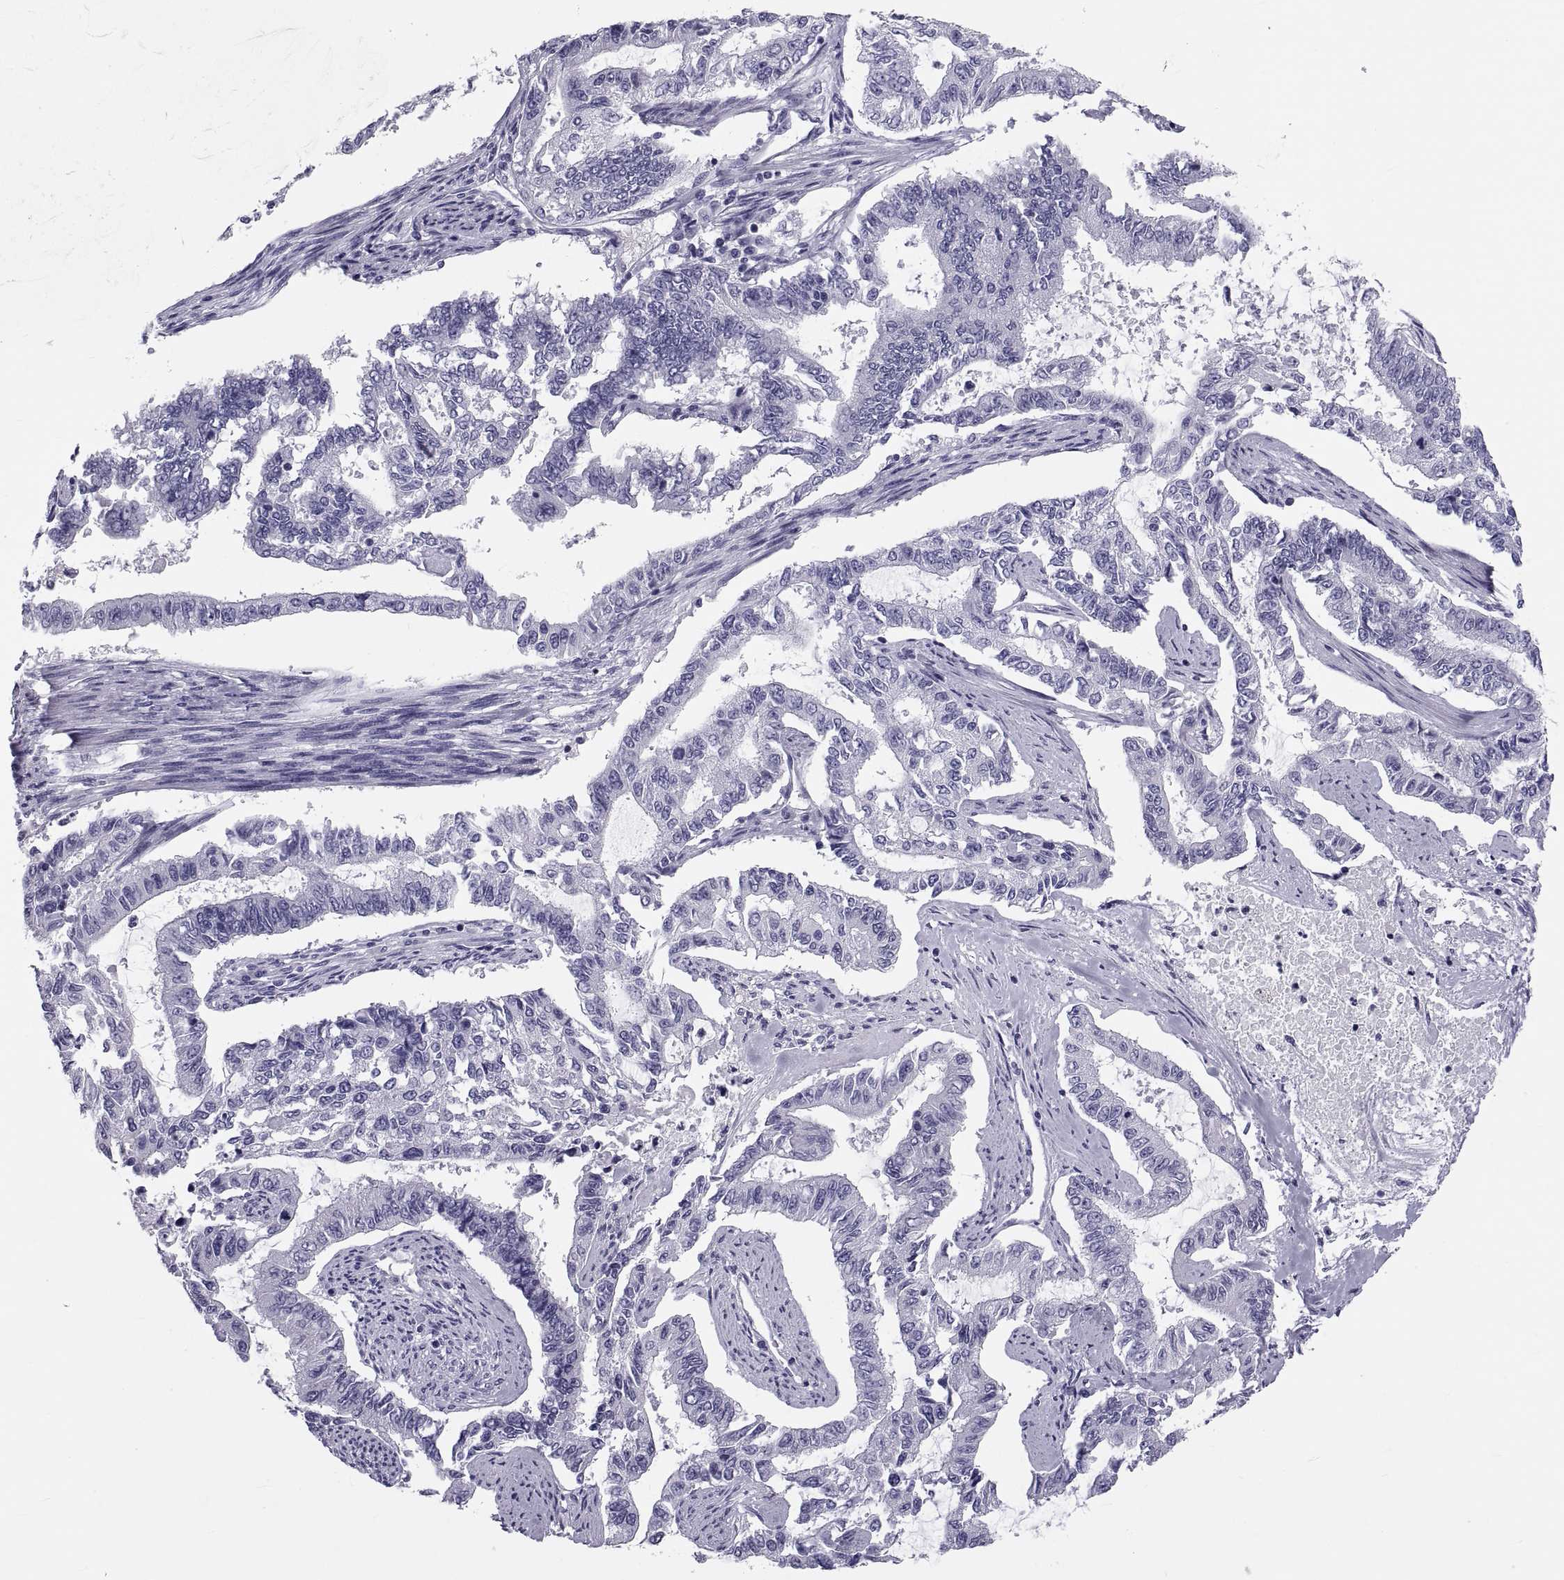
{"staining": {"intensity": "negative", "quantity": "none", "location": "none"}, "tissue": "endometrial cancer", "cell_type": "Tumor cells", "image_type": "cancer", "snomed": [{"axis": "morphology", "description": "Adenocarcinoma, NOS"}, {"axis": "topography", "description": "Uterus"}], "caption": "Tumor cells are negative for protein expression in human endometrial cancer.", "gene": "DEFB129", "patient": {"sex": "female", "age": 59}}